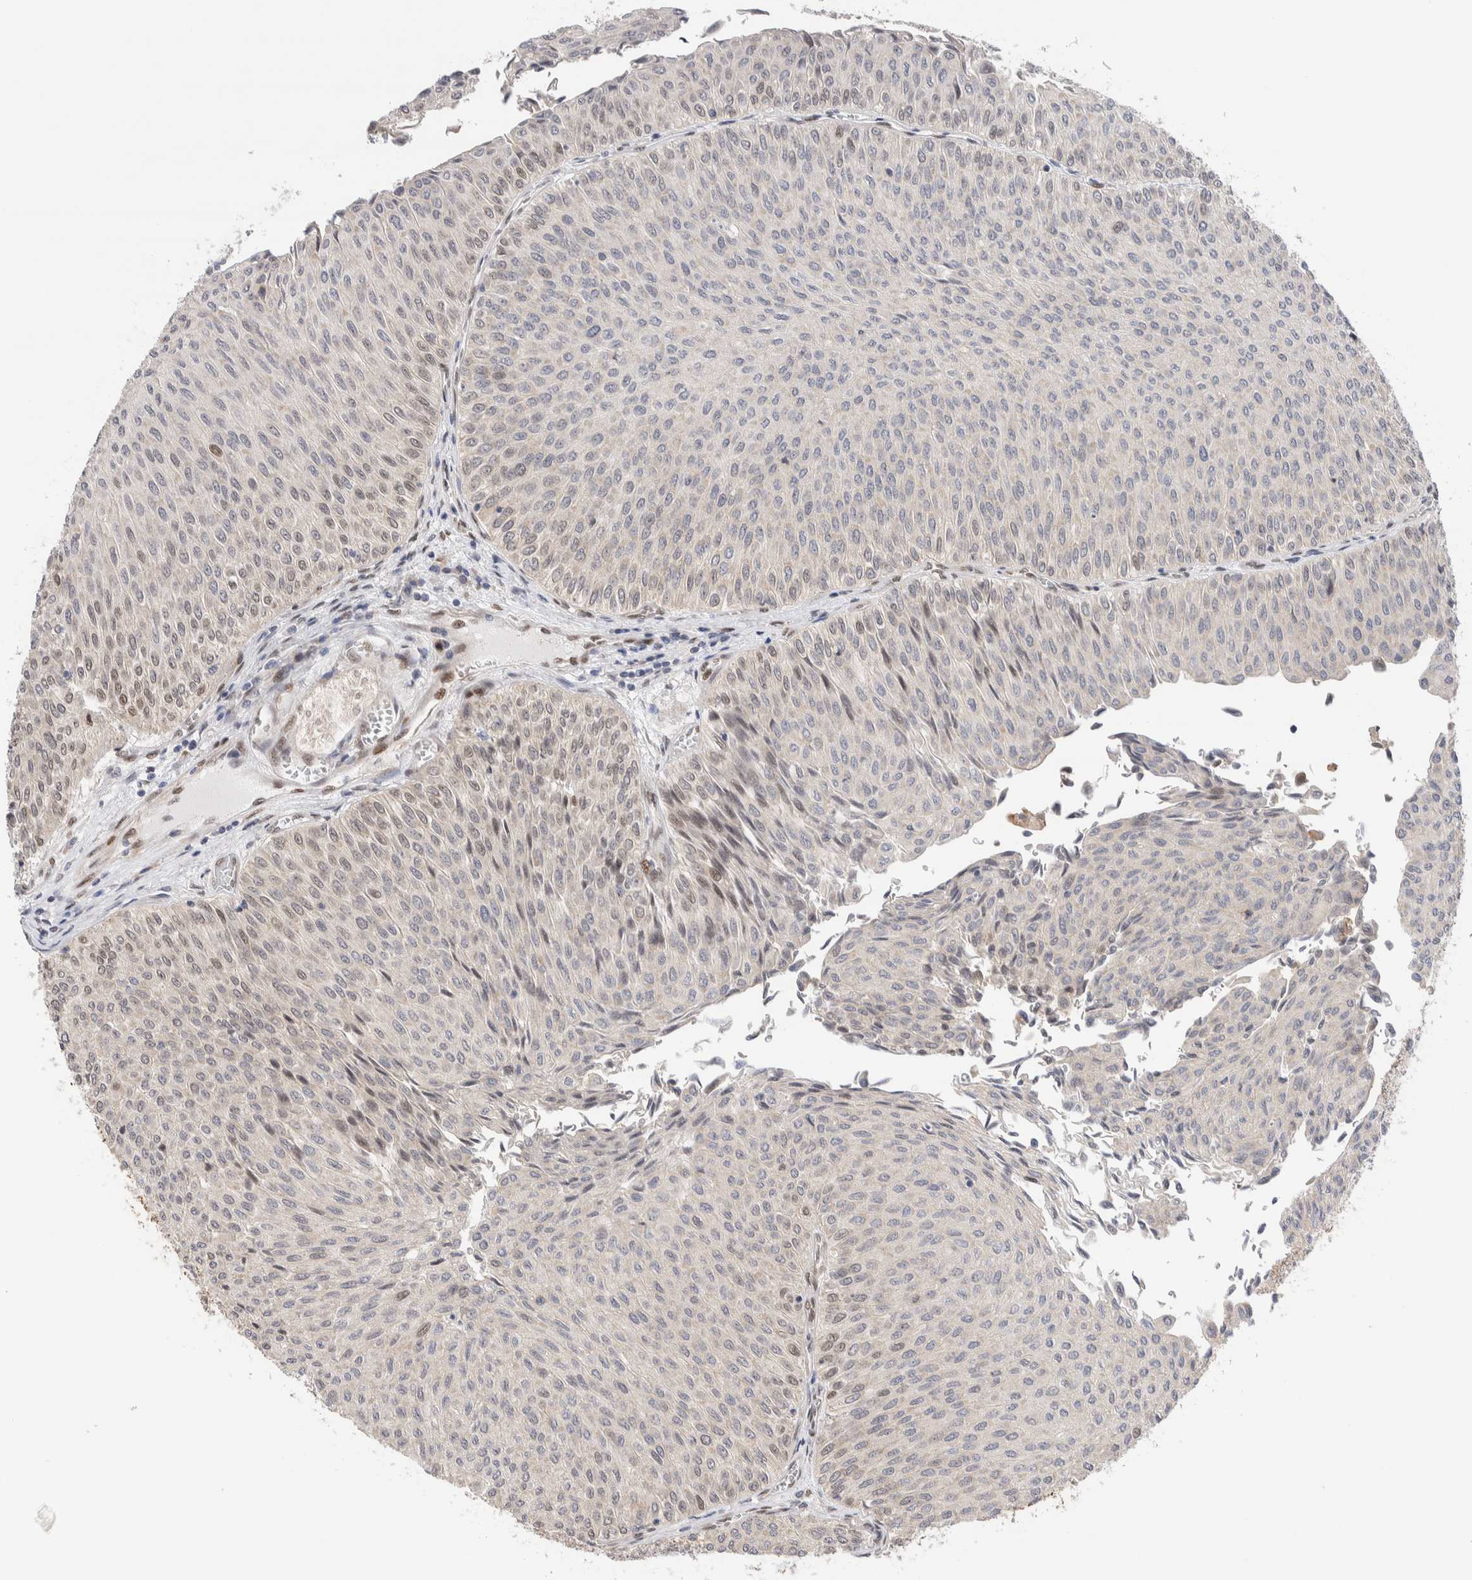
{"staining": {"intensity": "weak", "quantity": "<25%", "location": "nuclear"}, "tissue": "urothelial cancer", "cell_type": "Tumor cells", "image_type": "cancer", "snomed": [{"axis": "morphology", "description": "Urothelial carcinoma, Low grade"}, {"axis": "topography", "description": "Urinary bladder"}], "caption": "Immunohistochemistry (IHC) of low-grade urothelial carcinoma reveals no staining in tumor cells.", "gene": "NSMAF", "patient": {"sex": "male", "age": 78}}